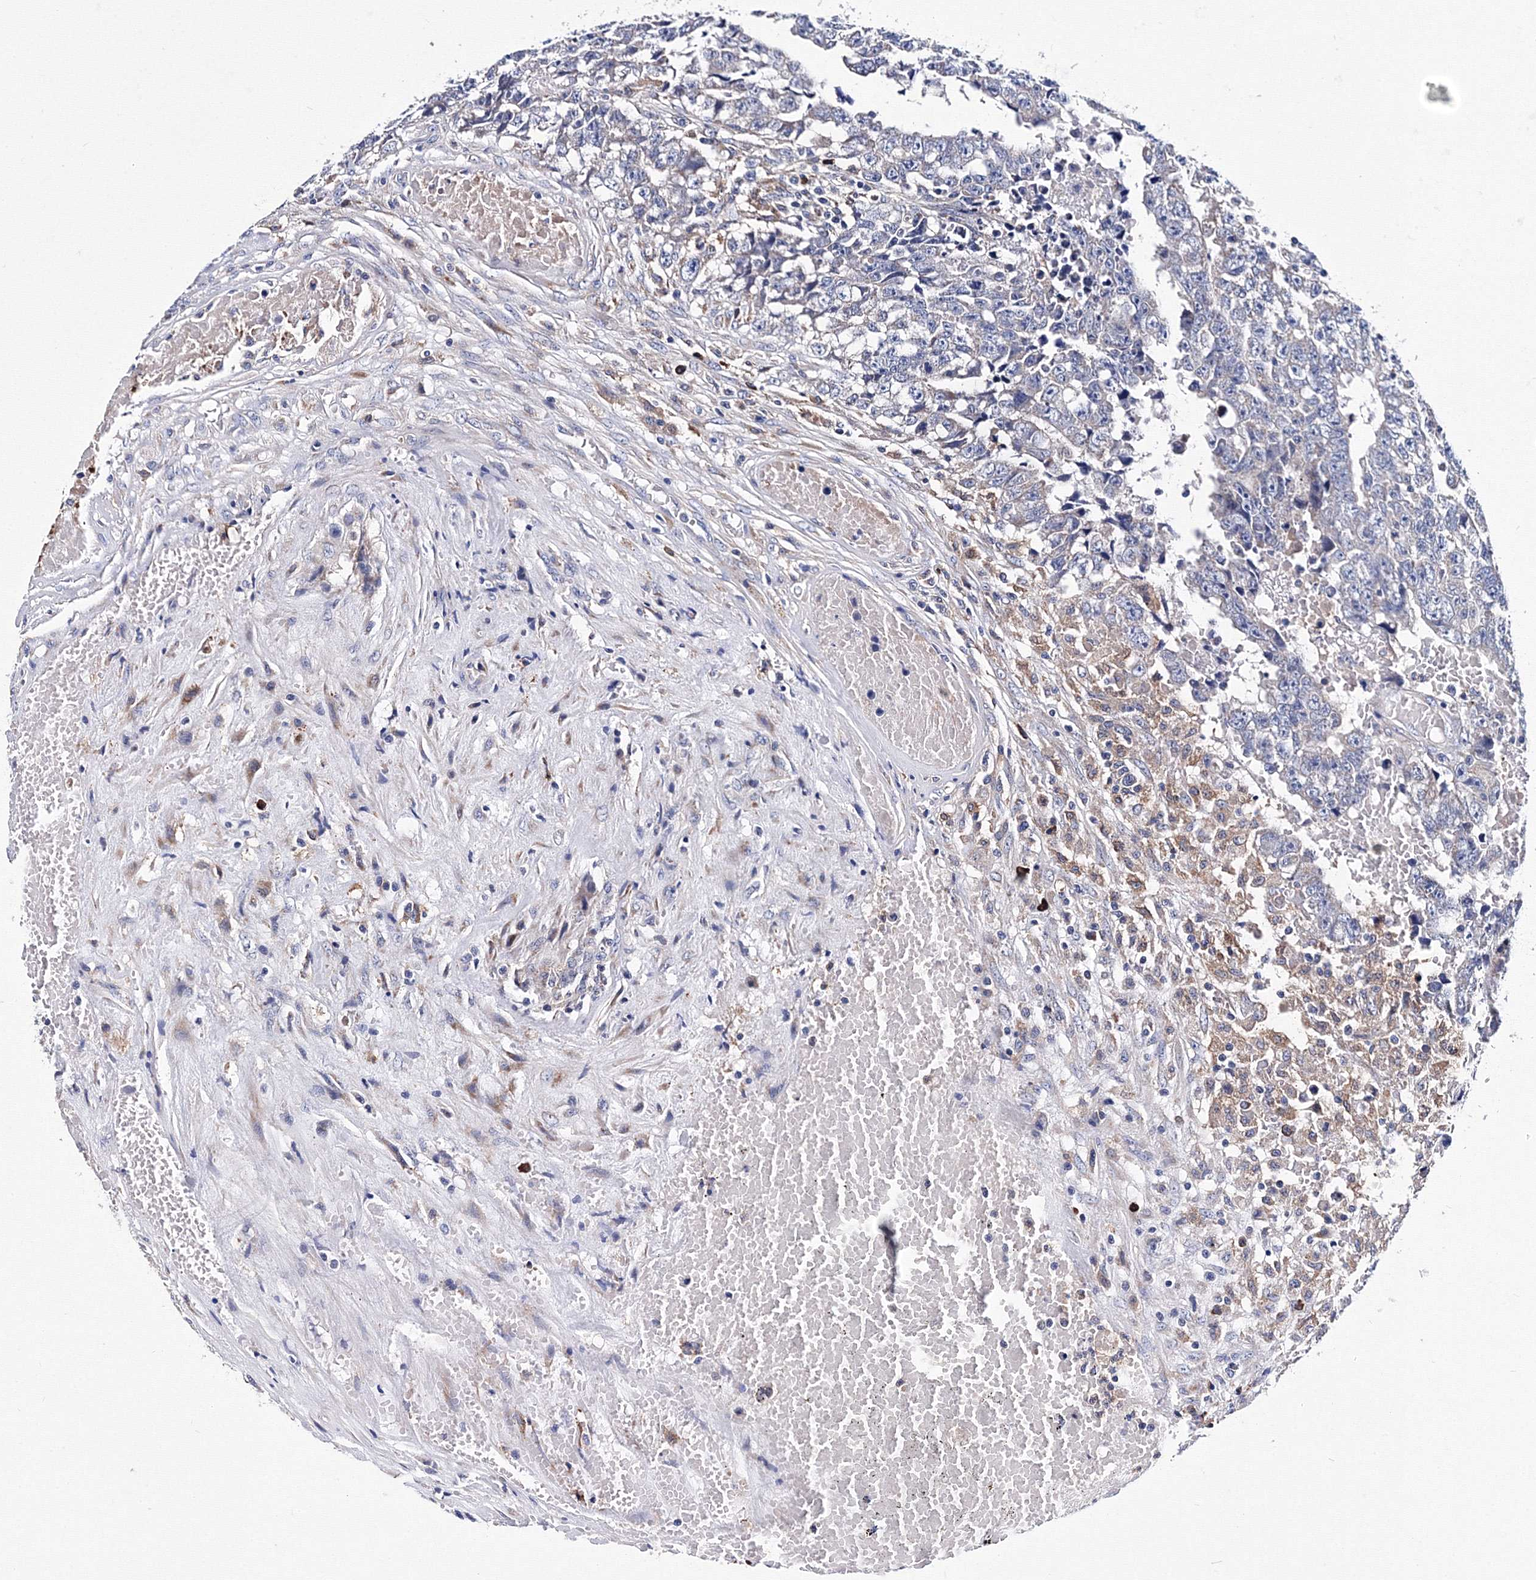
{"staining": {"intensity": "negative", "quantity": "none", "location": "none"}, "tissue": "testis cancer", "cell_type": "Tumor cells", "image_type": "cancer", "snomed": [{"axis": "morphology", "description": "Carcinoma, Embryonal, NOS"}, {"axis": "topography", "description": "Testis"}], "caption": "High magnification brightfield microscopy of embryonal carcinoma (testis) stained with DAB (3,3'-diaminobenzidine) (brown) and counterstained with hematoxylin (blue): tumor cells show no significant staining.", "gene": "TRPM2", "patient": {"sex": "male", "age": 25}}